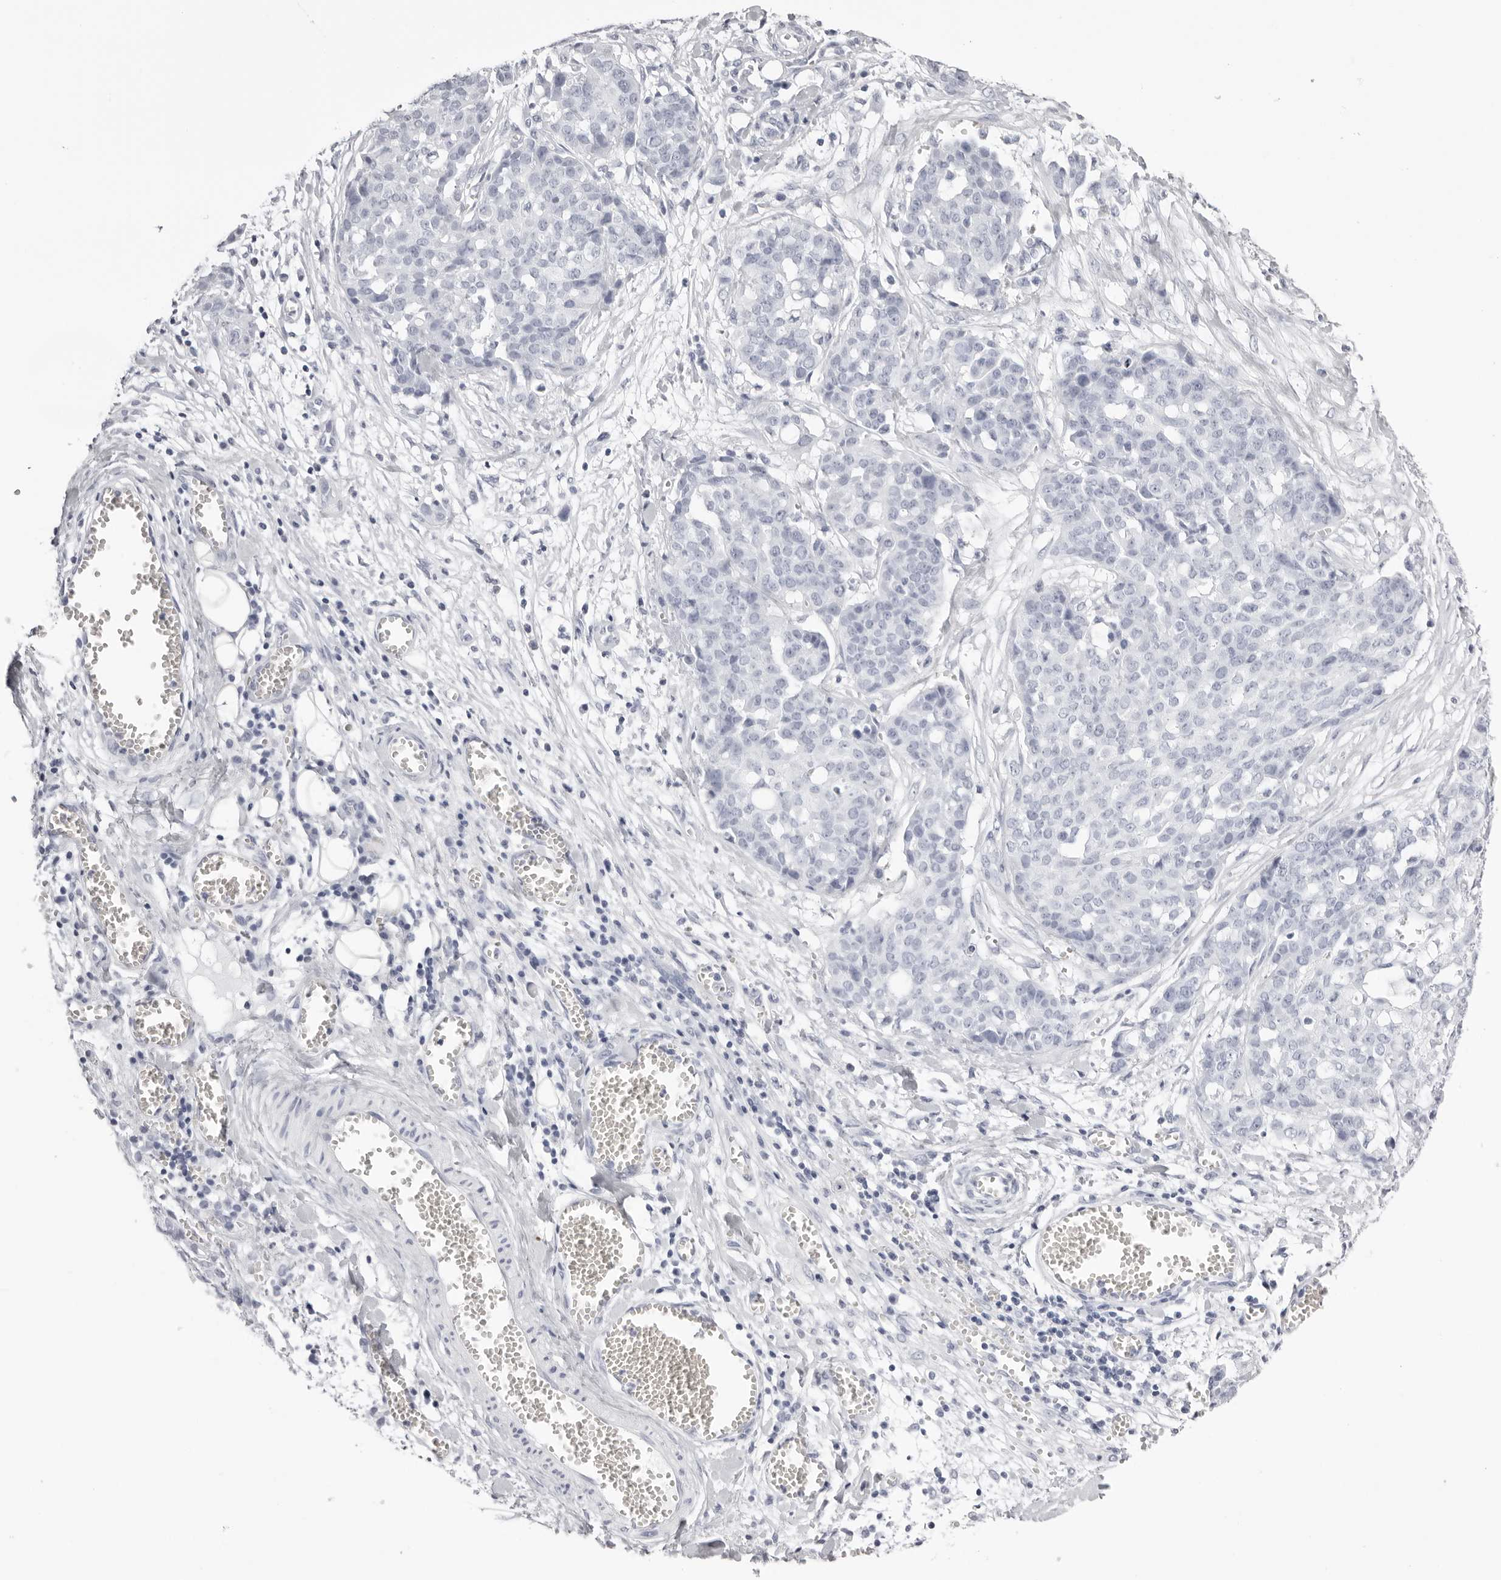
{"staining": {"intensity": "negative", "quantity": "none", "location": "none"}, "tissue": "ovarian cancer", "cell_type": "Tumor cells", "image_type": "cancer", "snomed": [{"axis": "morphology", "description": "Cystadenocarcinoma, serous, NOS"}, {"axis": "topography", "description": "Soft tissue"}, {"axis": "topography", "description": "Ovary"}], "caption": "This is an immunohistochemistry (IHC) photomicrograph of ovarian cancer. There is no expression in tumor cells.", "gene": "RHO", "patient": {"sex": "female", "age": 57}}